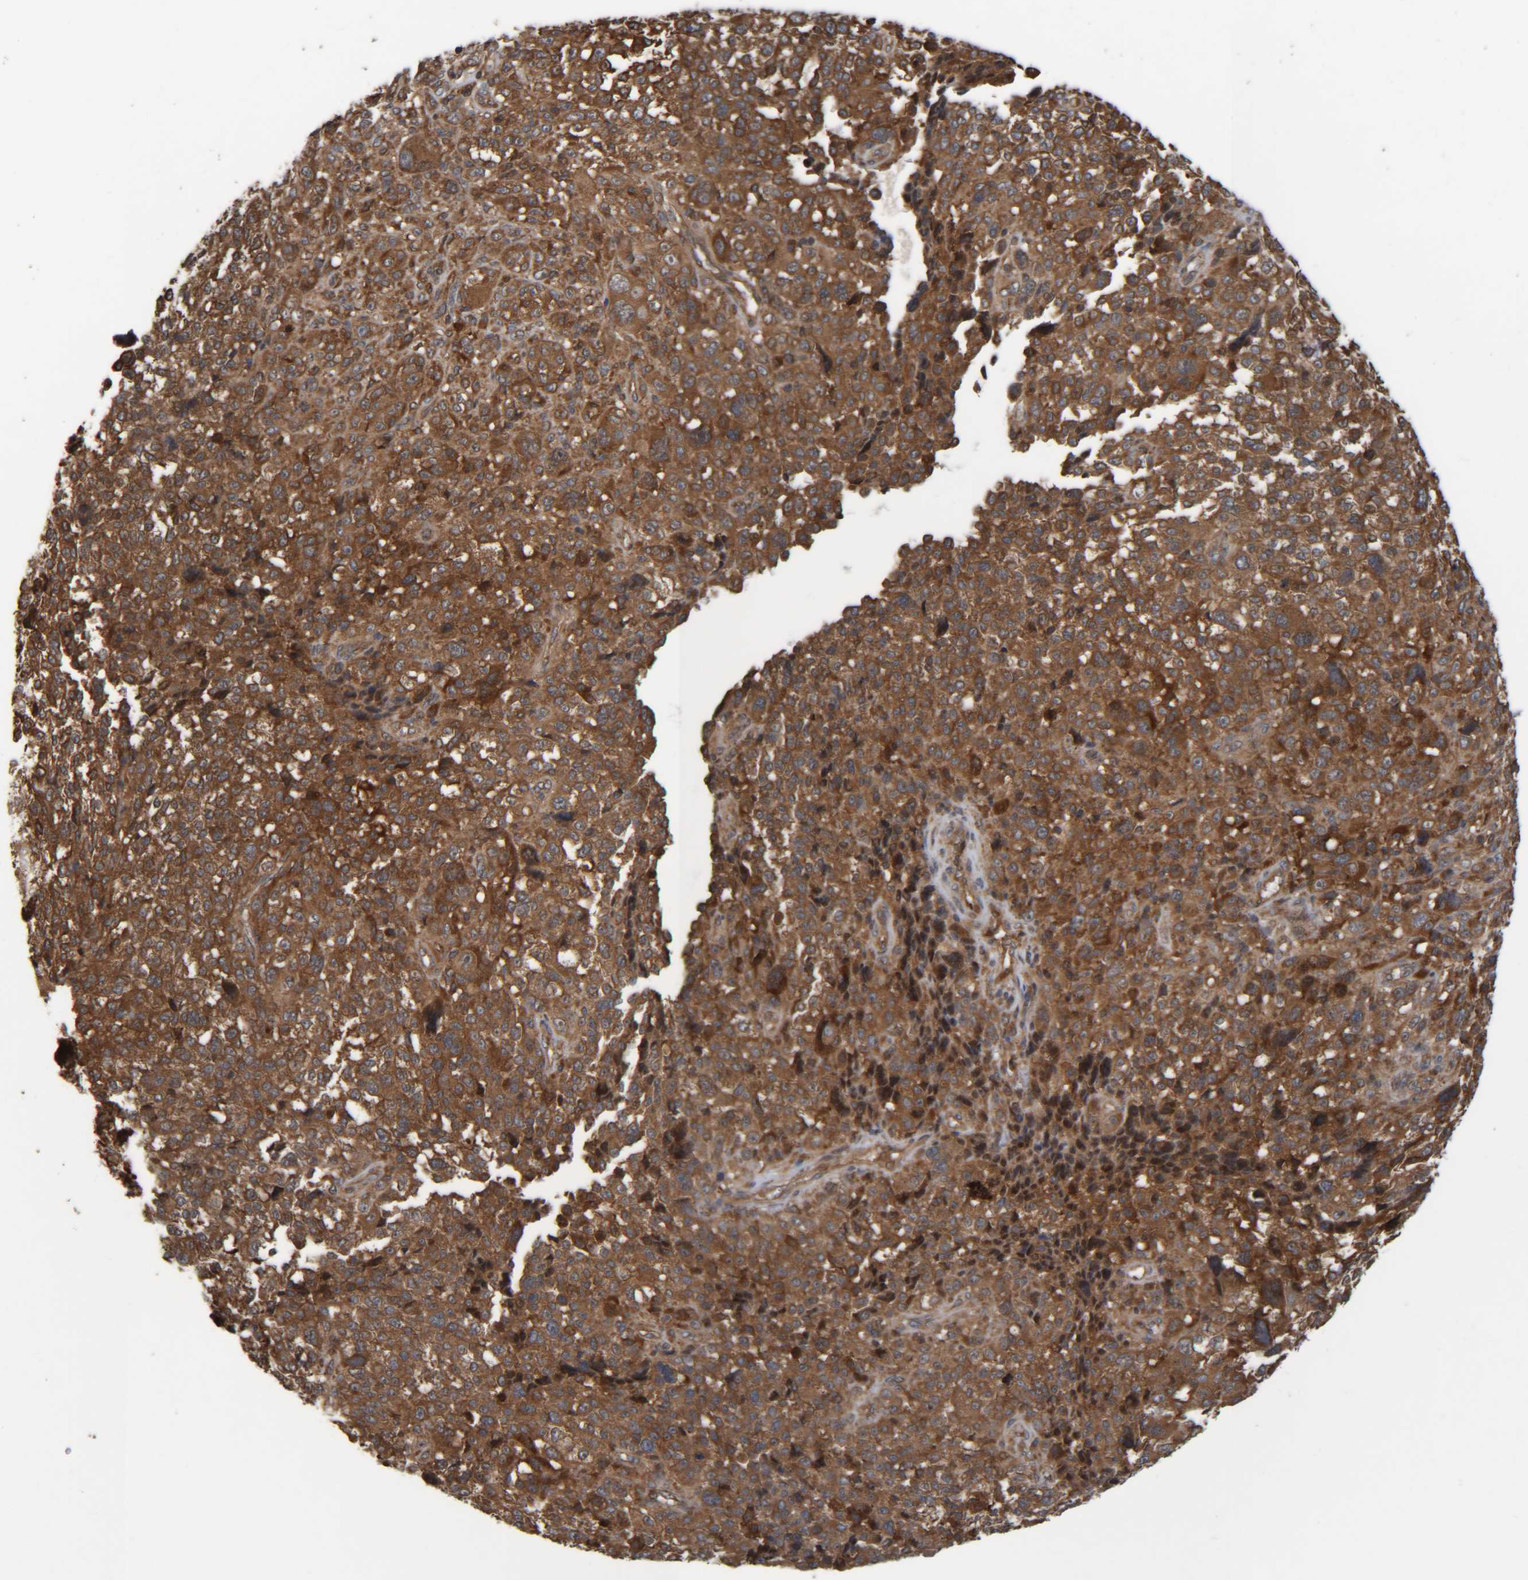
{"staining": {"intensity": "strong", "quantity": ">75%", "location": "cytoplasmic/membranous"}, "tissue": "melanoma", "cell_type": "Tumor cells", "image_type": "cancer", "snomed": [{"axis": "morphology", "description": "Malignant melanoma, NOS"}, {"axis": "topography", "description": "Skin"}], "caption": "Protein expression analysis of melanoma exhibits strong cytoplasmic/membranous staining in approximately >75% of tumor cells.", "gene": "CCDC57", "patient": {"sex": "female", "age": 55}}